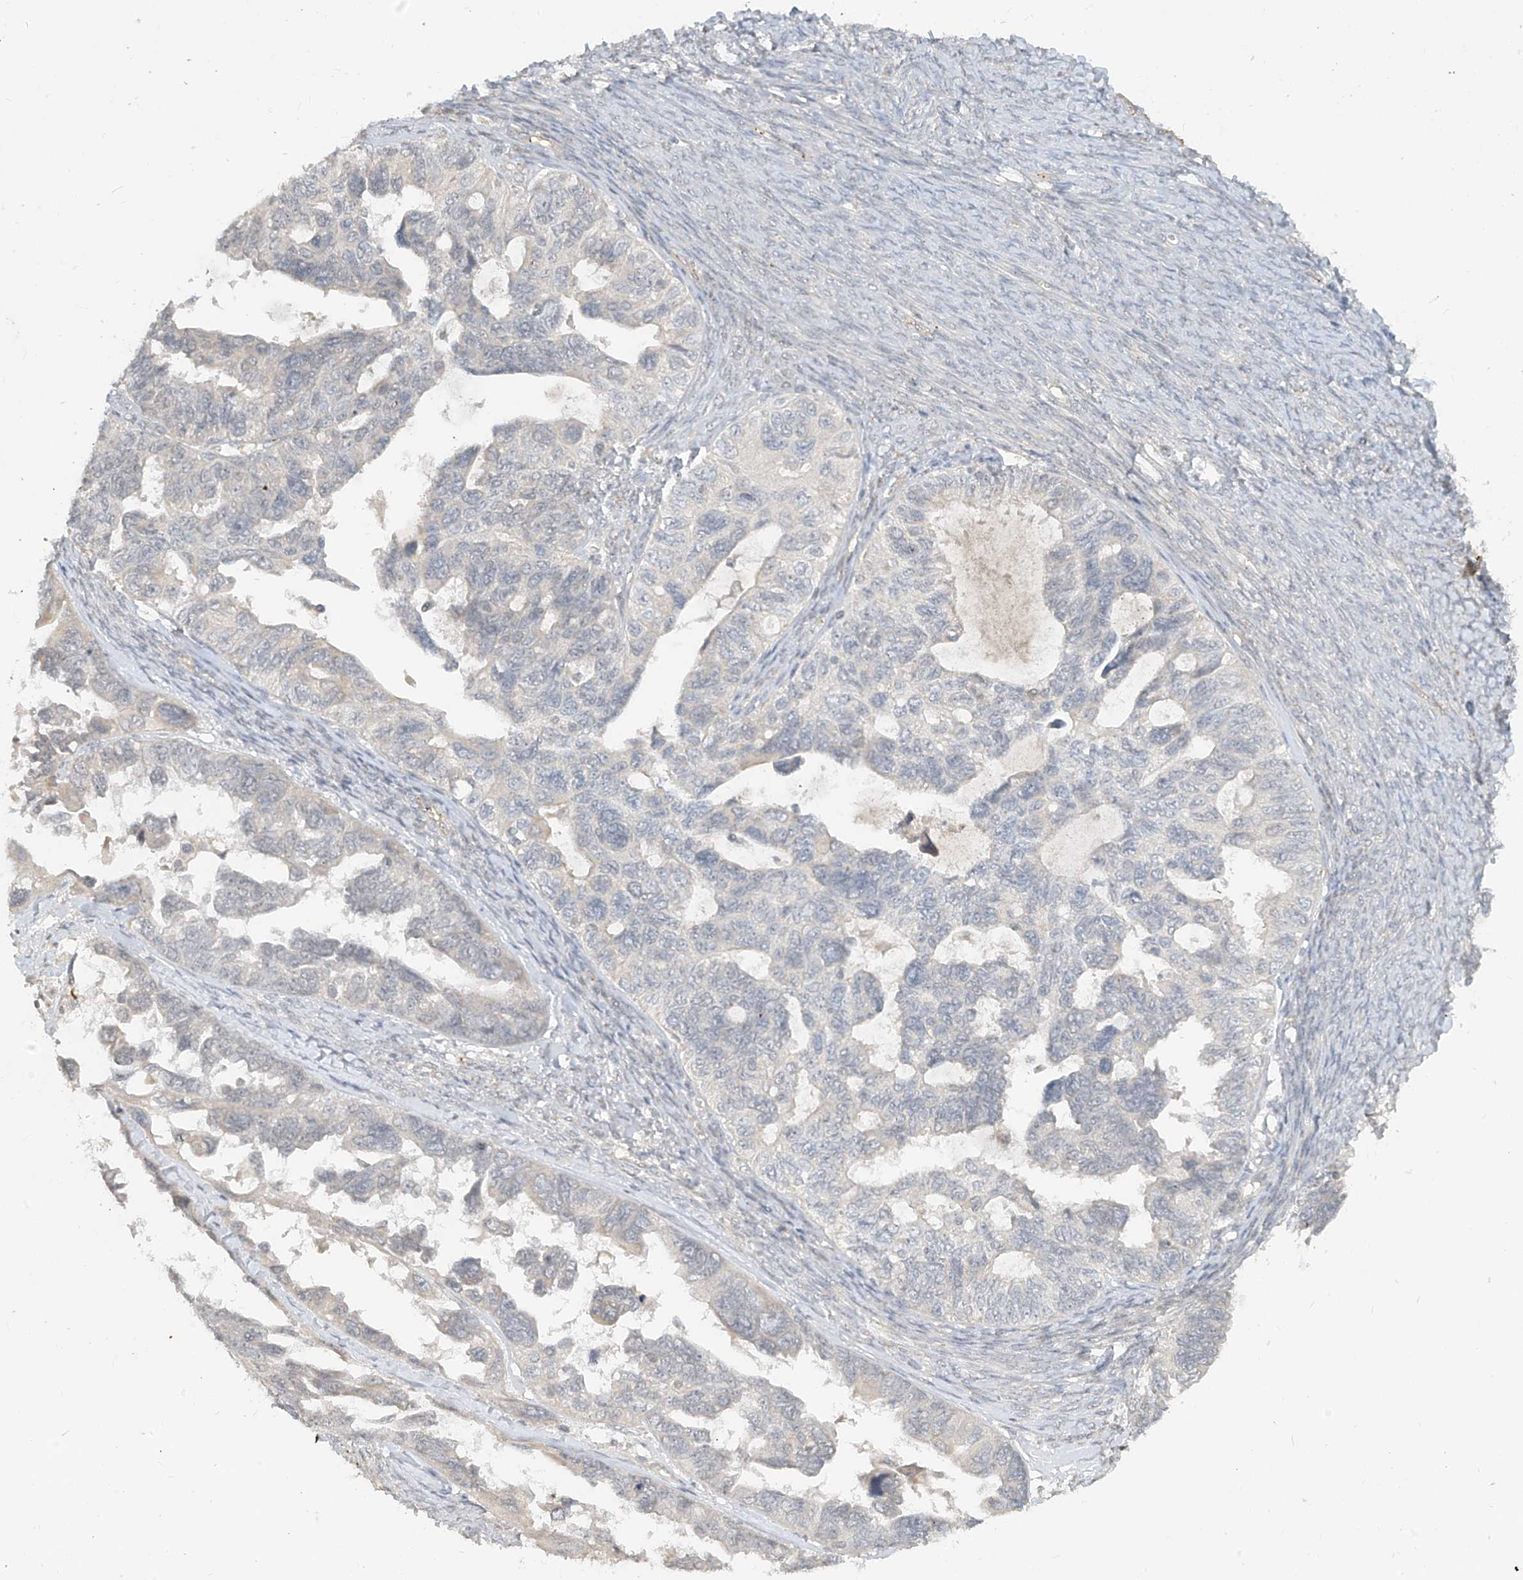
{"staining": {"intensity": "negative", "quantity": "none", "location": "none"}, "tissue": "ovarian cancer", "cell_type": "Tumor cells", "image_type": "cancer", "snomed": [{"axis": "morphology", "description": "Cystadenocarcinoma, serous, NOS"}, {"axis": "topography", "description": "Ovary"}], "caption": "Ovarian cancer (serous cystadenocarcinoma) was stained to show a protein in brown. There is no significant positivity in tumor cells.", "gene": "DGKQ", "patient": {"sex": "female", "age": 79}}